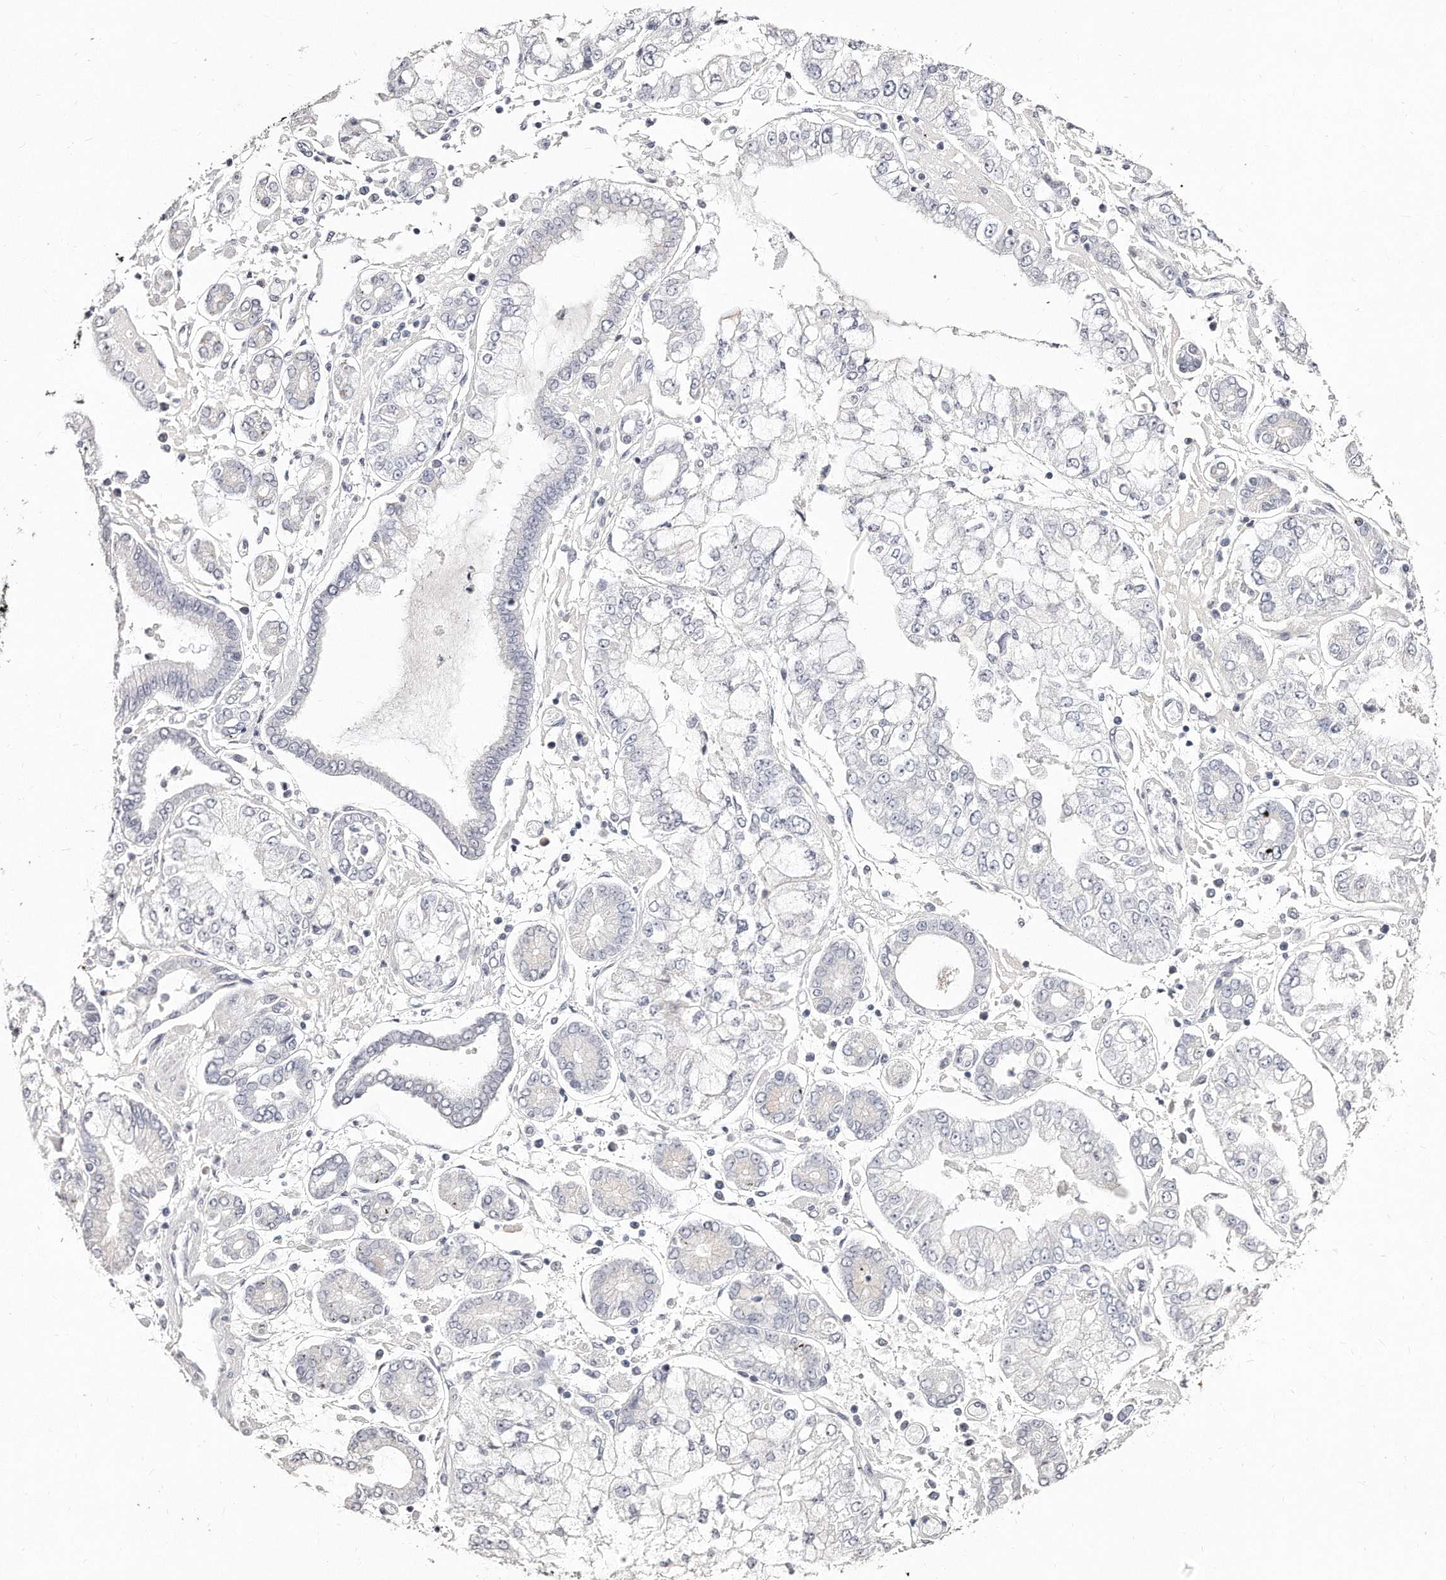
{"staining": {"intensity": "negative", "quantity": "none", "location": "none"}, "tissue": "stomach cancer", "cell_type": "Tumor cells", "image_type": "cancer", "snomed": [{"axis": "morphology", "description": "Adenocarcinoma, NOS"}, {"axis": "topography", "description": "Stomach"}], "caption": "Micrograph shows no protein positivity in tumor cells of stomach cancer (adenocarcinoma) tissue.", "gene": "GDA", "patient": {"sex": "male", "age": 76}}